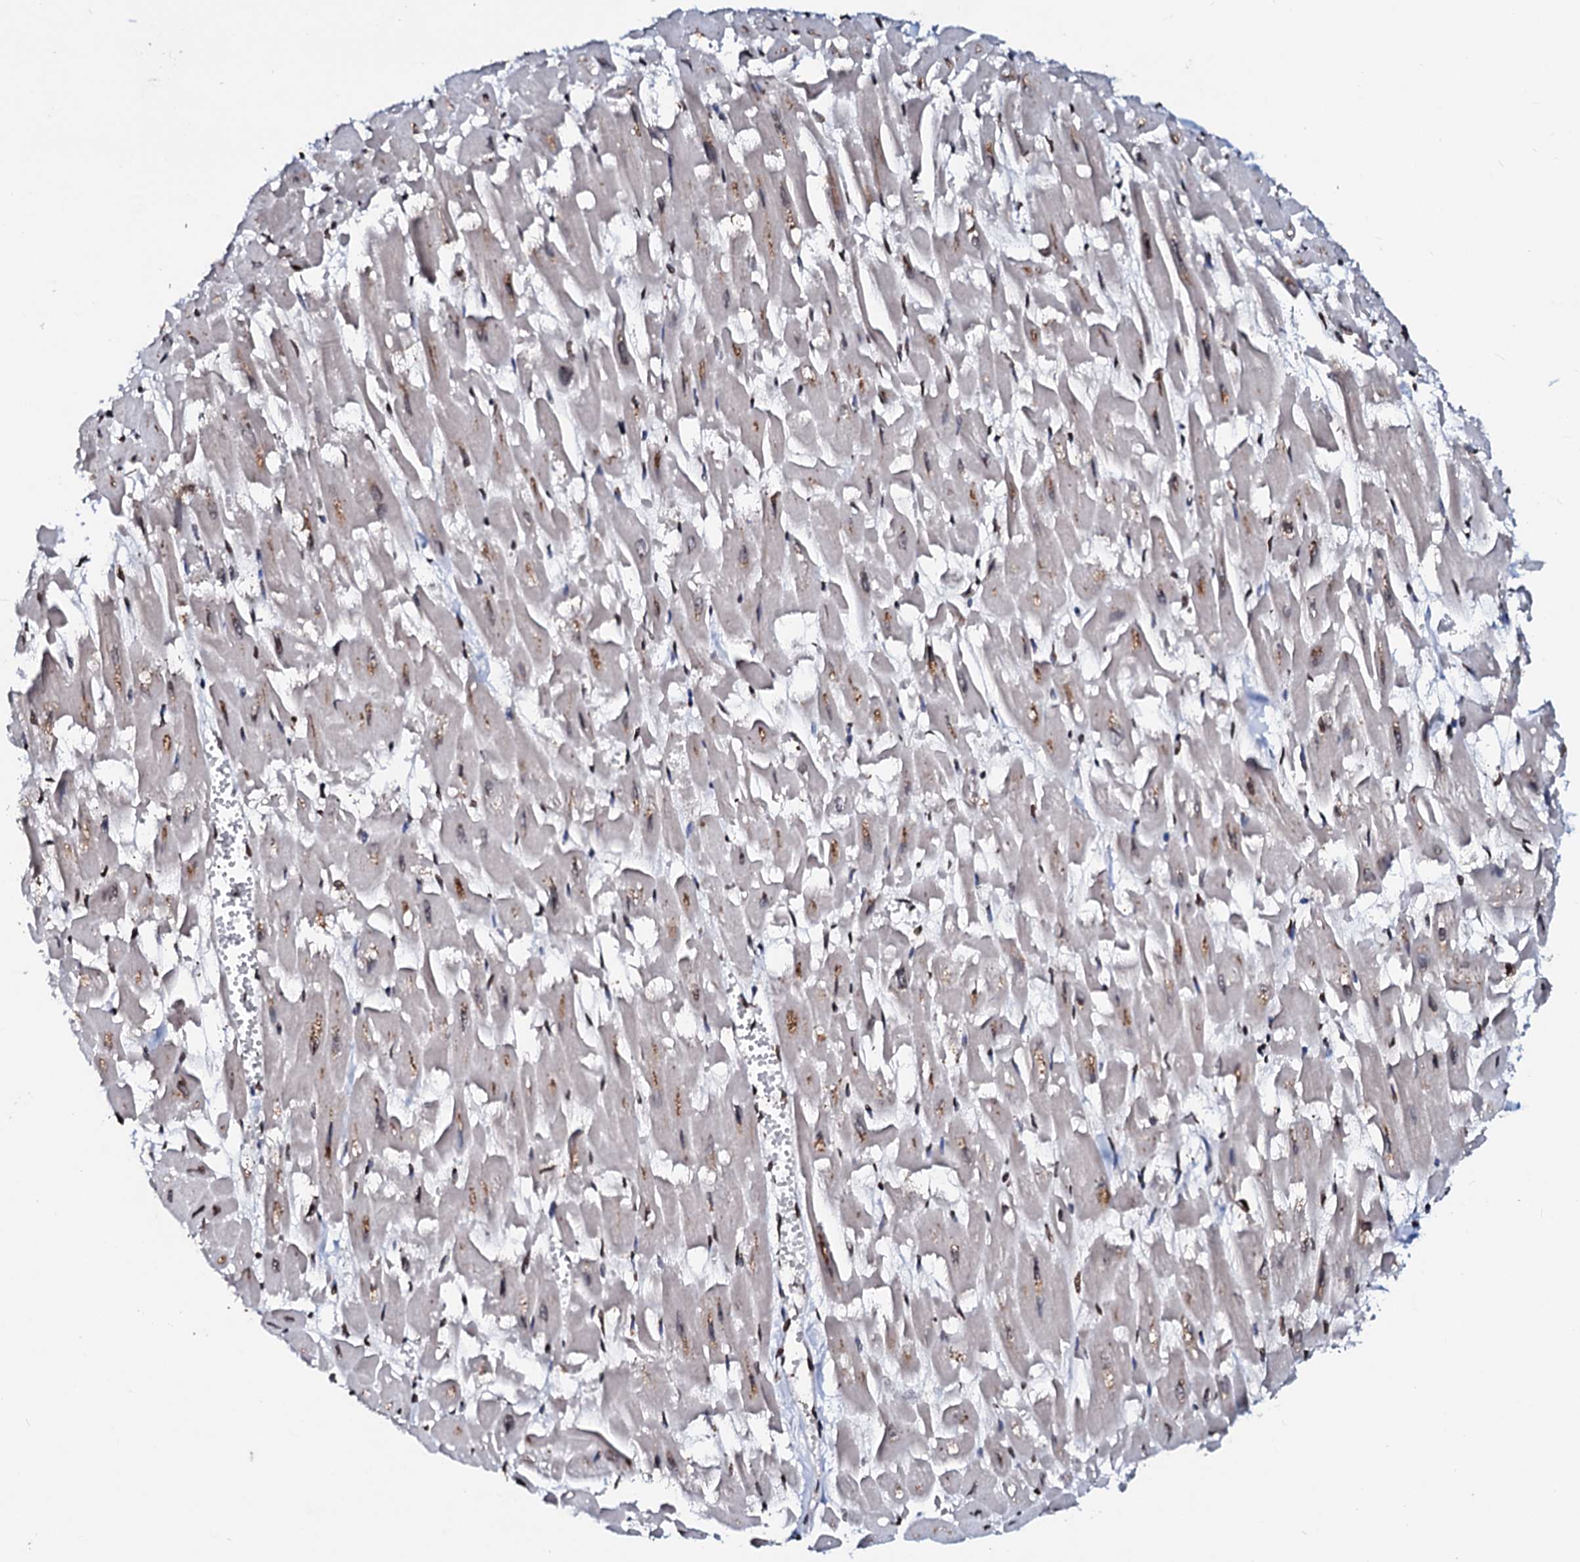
{"staining": {"intensity": "weak", "quantity": "25%-75%", "location": "cytoplasmic/membranous,nuclear"}, "tissue": "heart muscle", "cell_type": "Cardiomyocytes", "image_type": "normal", "snomed": [{"axis": "morphology", "description": "Normal tissue, NOS"}, {"axis": "topography", "description": "Heart"}], "caption": "Human heart muscle stained for a protein (brown) shows weak cytoplasmic/membranous,nuclear positive expression in approximately 25%-75% of cardiomyocytes.", "gene": "LSM11", "patient": {"sex": "male", "age": 54}}